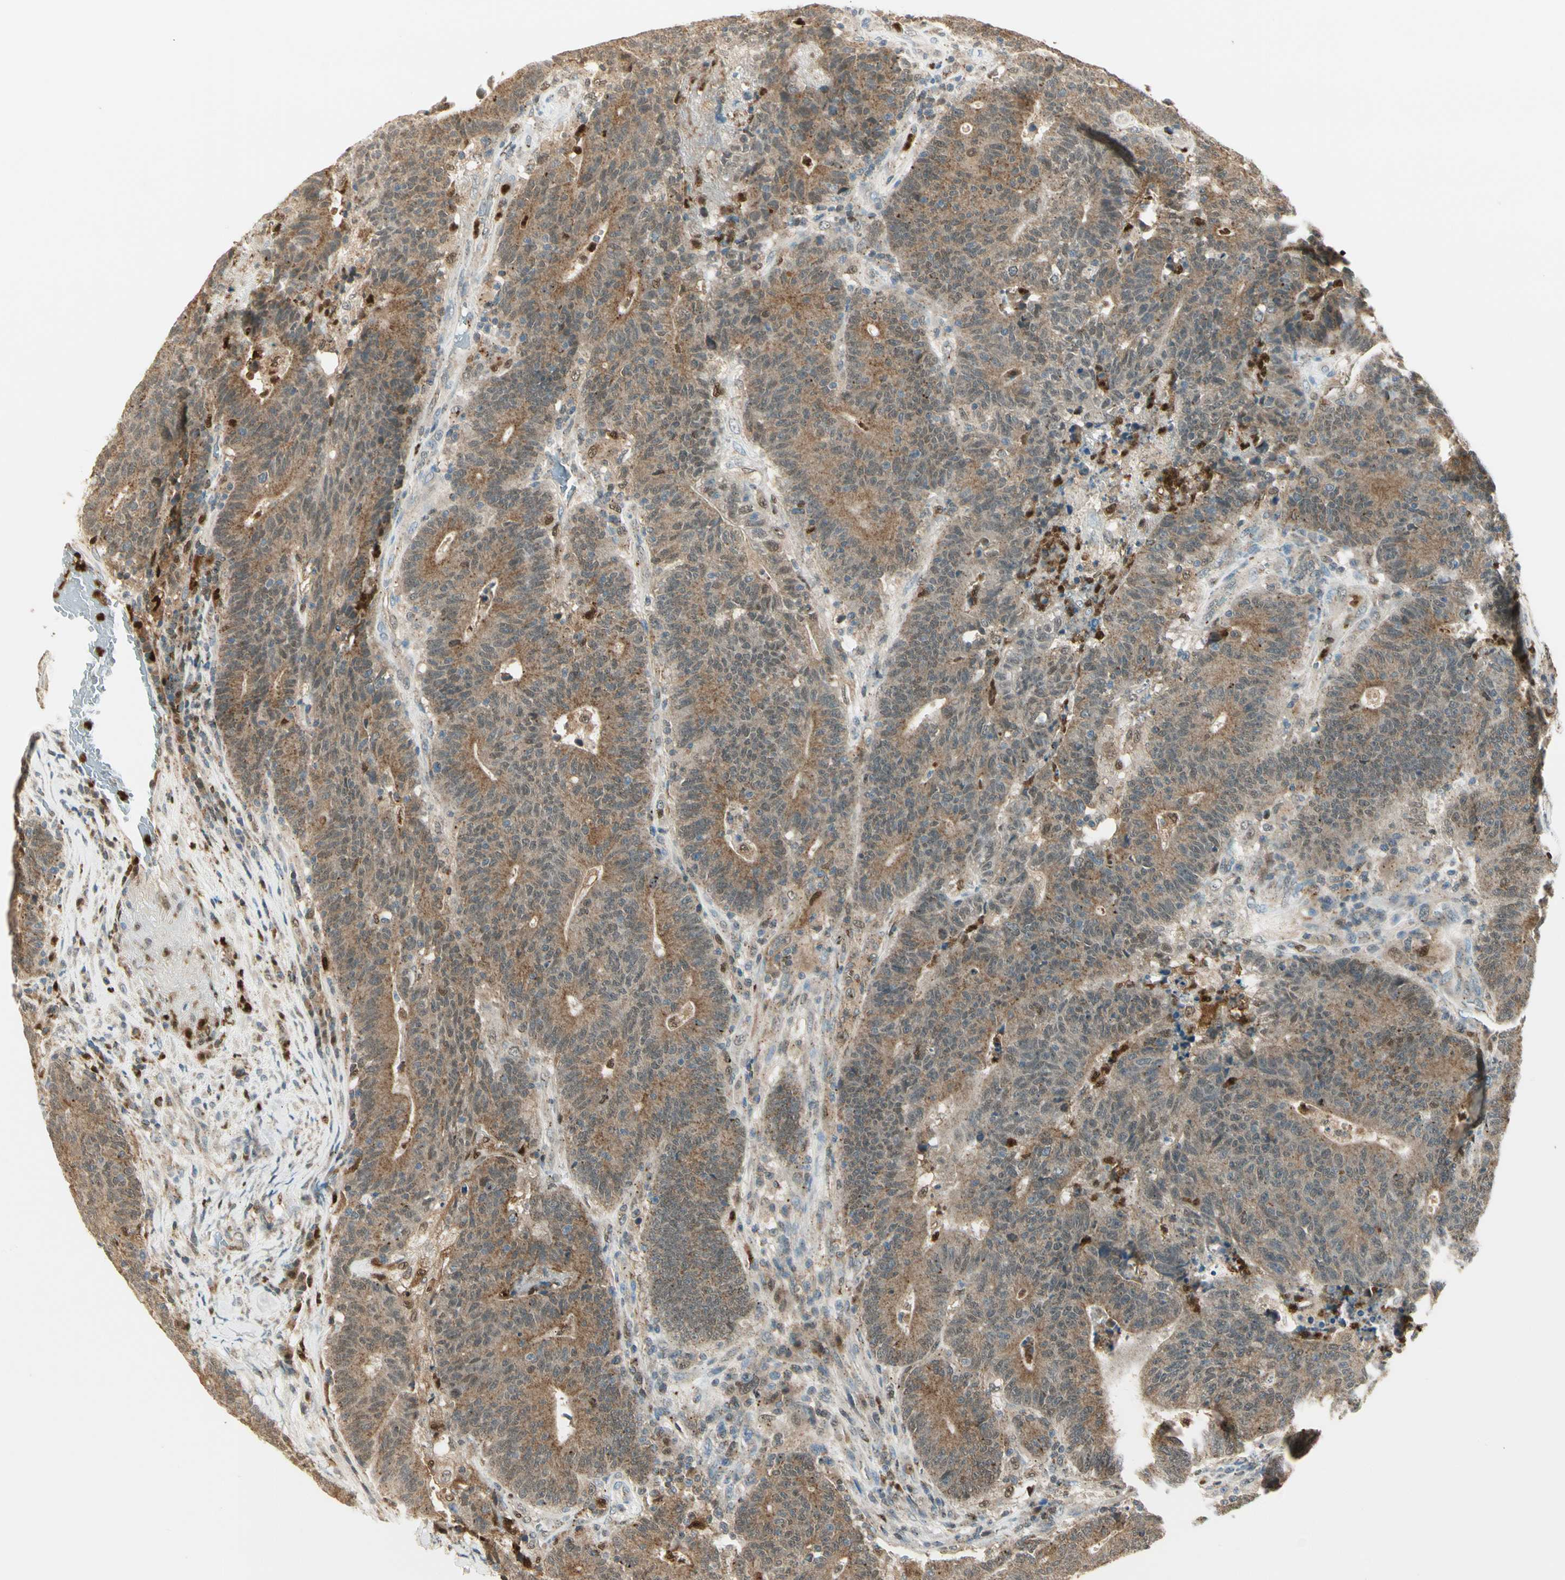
{"staining": {"intensity": "moderate", "quantity": ">75%", "location": "cytoplasmic/membranous"}, "tissue": "colorectal cancer", "cell_type": "Tumor cells", "image_type": "cancer", "snomed": [{"axis": "morphology", "description": "Normal tissue, NOS"}, {"axis": "morphology", "description": "Adenocarcinoma, NOS"}, {"axis": "topography", "description": "Colon"}], "caption": "Immunohistochemical staining of colorectal adenocarcinoma demonstrates medium levels of moderate cytoplasmic/membranous expression in about >75% of tumor cells. (DAB IHC, brown staining for protein, blue staining for nuclei).", "gene": "LTA4H", "patient": {"sex": "female", "age": 75}}